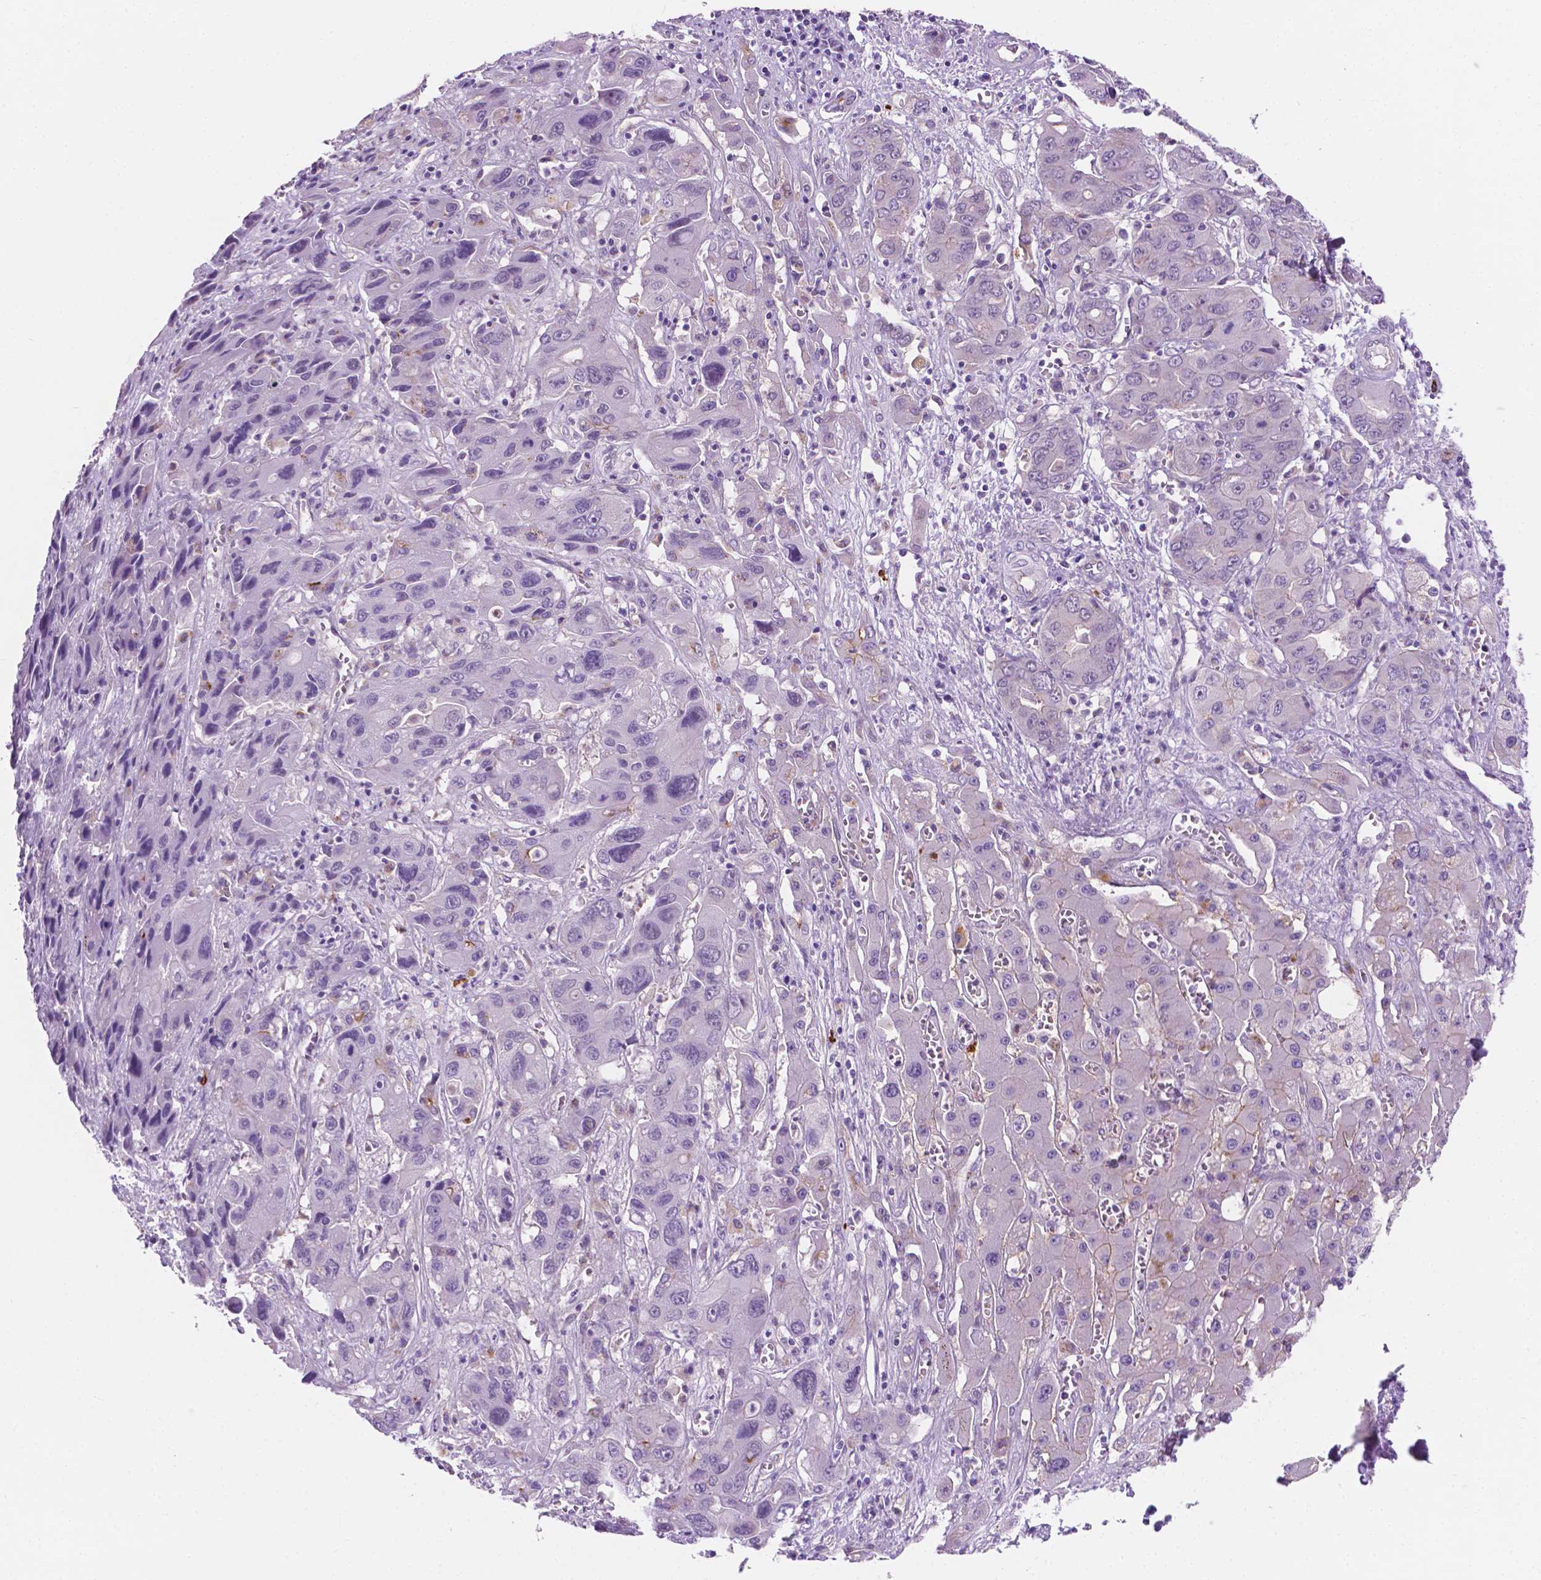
{"staining": {"intensity": "negative", "quantity": "none", "location": "none"}, "tissue": "liver cancer", "cell_type": "Tumor cells", "image_type": "cancer", "snomed": [{"axis": "morphology", "description": "Cholangiocarcinoma"}, {"axis": "topography", "description": "Liver"}], "caption": "Cholangiocarcinoma (liver) was stained to show a protein in brown. There is no significant staining in tumor cells.", "gene": "EPPK1", "patient": {"sex": "male", "age": 67}}